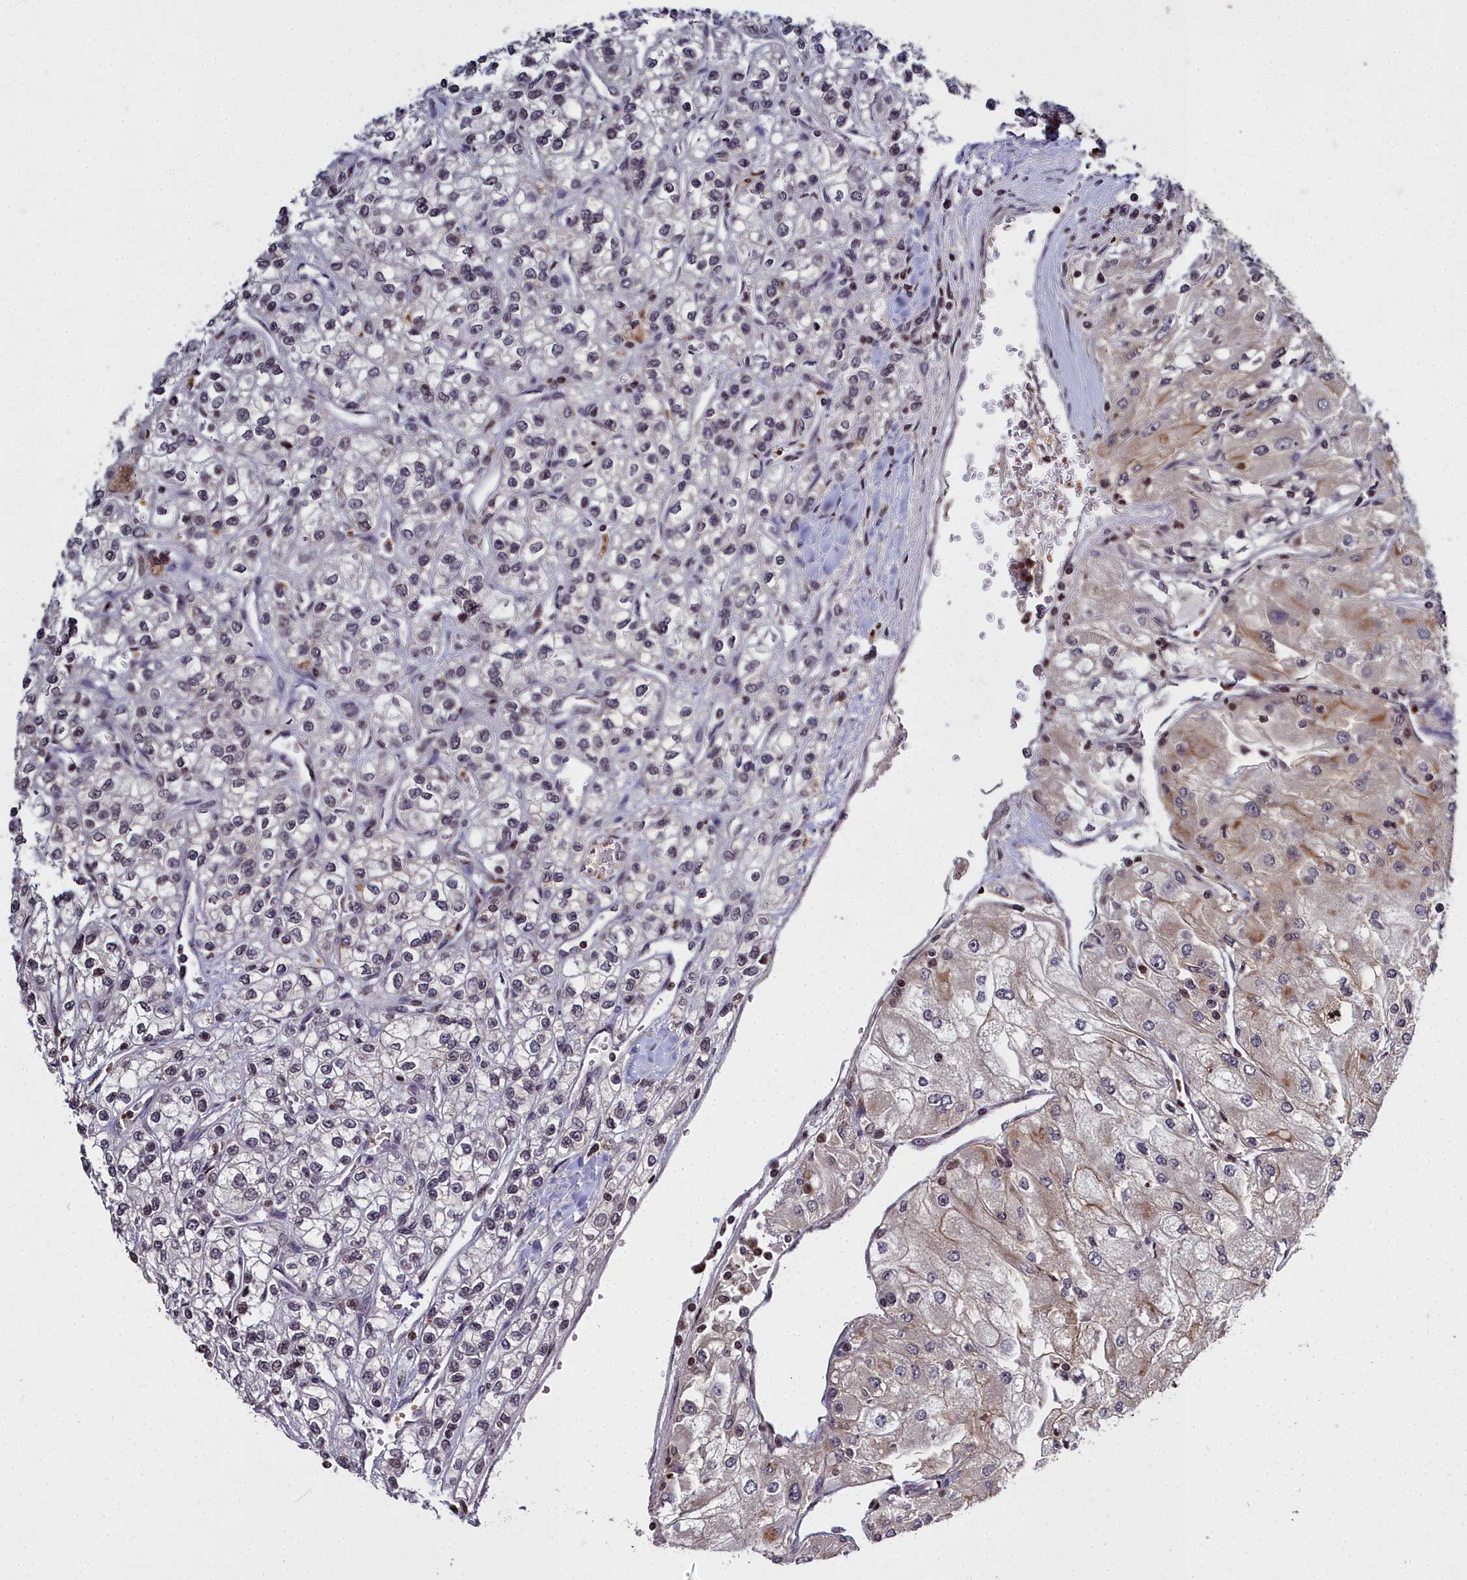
{"staining": {"intensity": "moderate", "quantity": "<25%", "location": "cytoplasmic/membranous,nuclear"}, "tissue": "renal cancer", "cell_type": "Tumor cells", "image_type": "cancer", "snomed": [{"axis": "morphology", "description": "Adenocarcinoma, NOS"}, {"axis": "topography", "description": "Kidney"}], "caption": "Protein expression analysis of human renal cancer reveals moderate cytoplasmic/membranous and nuclear staining in approximately <25% of tumor cells.", "gene": "FZD4", "patient": {"sex": "male", "age": 80}}